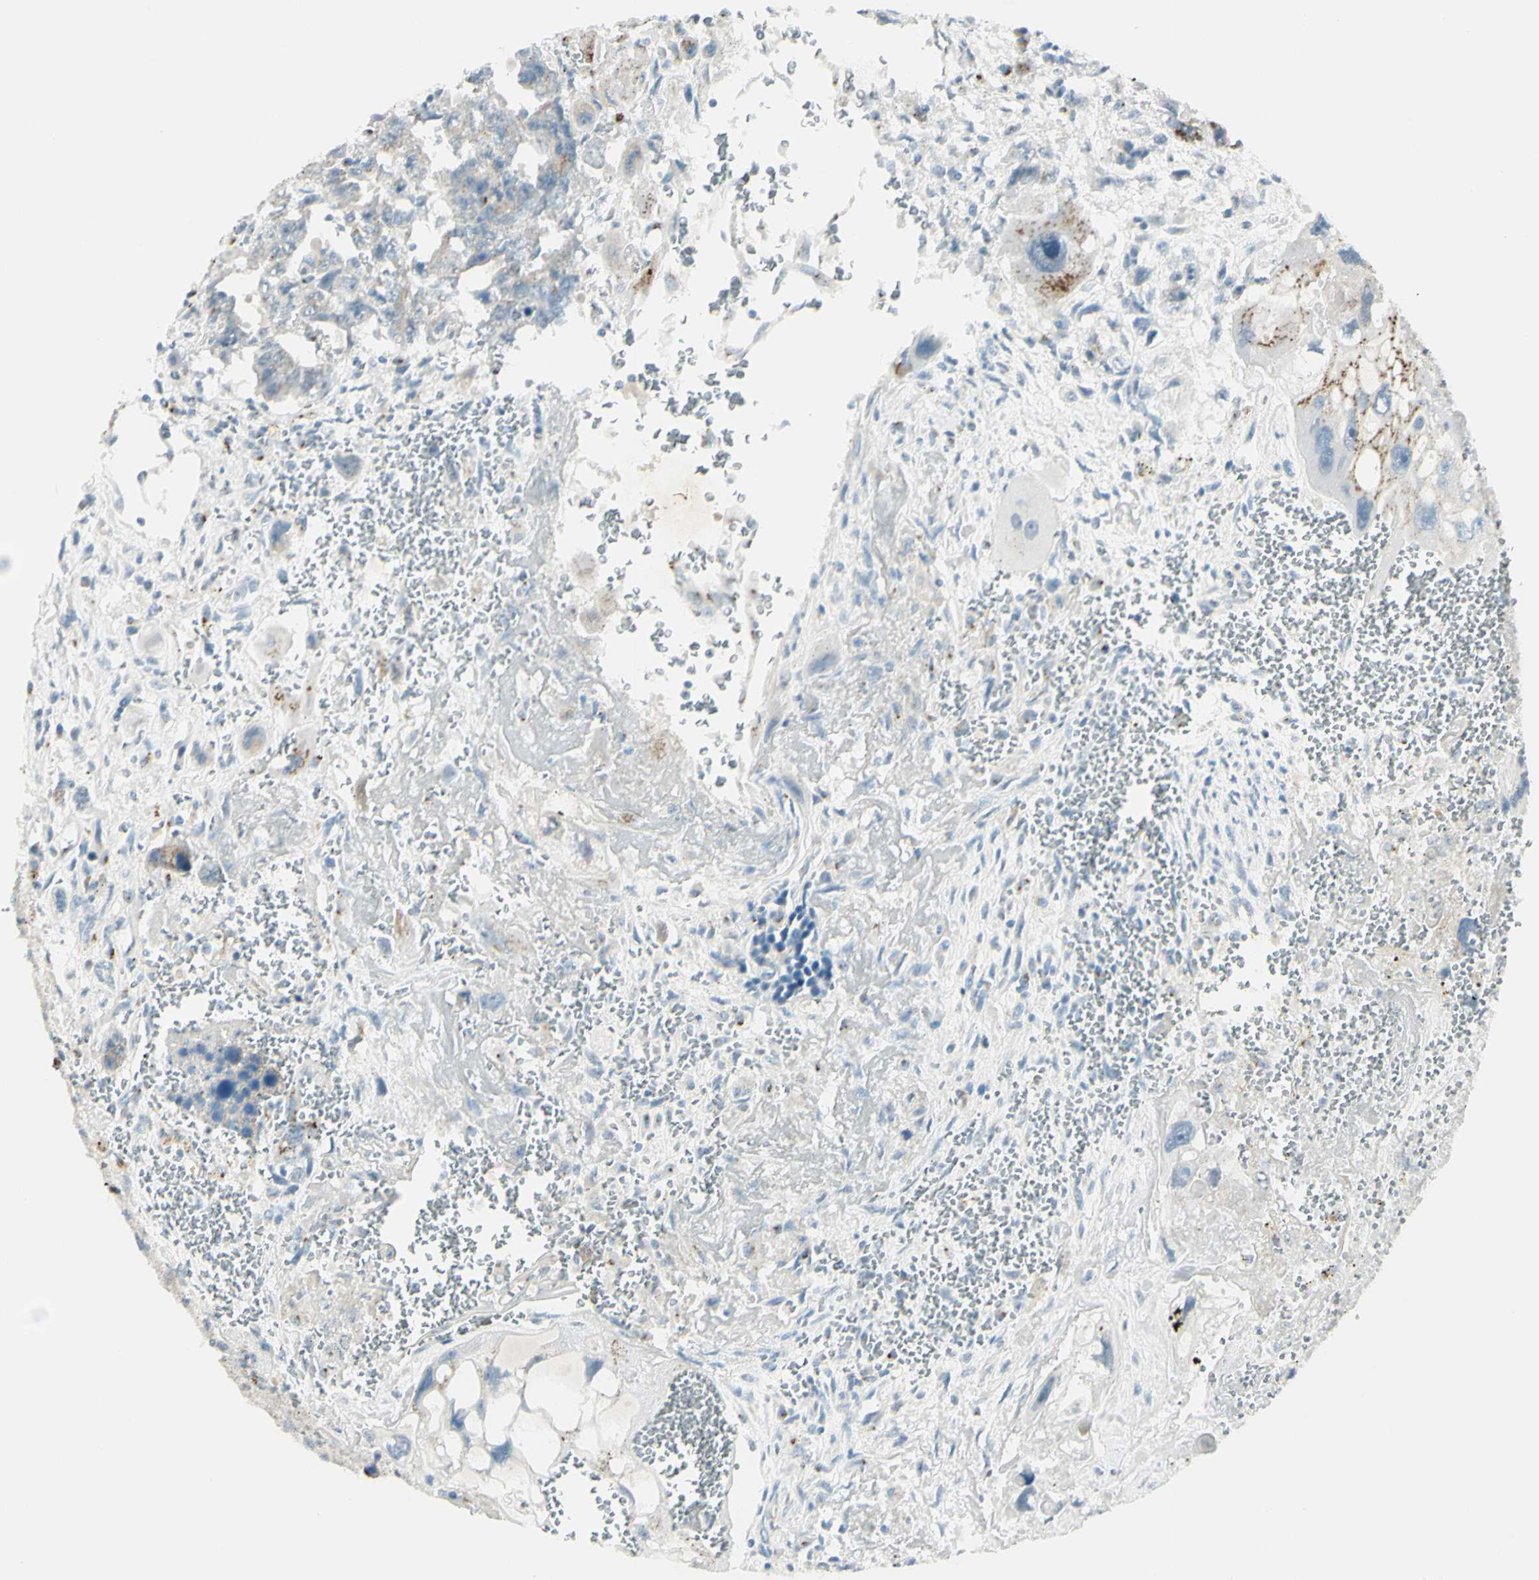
{"staining": {"intensity": "weak", "quantity": "<25%", "location": "cytoplasmic/membranous"}, "tissue": "testis cancer", "cell_type": "Tumor cells", "image_type": "cancer", "snomed": [{"axis": "morphology", "description": "Carcinoma, Embryonal, NOS"}, {"axis": "topography", "description": "Testis"}], "caption": "DAB (3,3'-diaminobenzidine) immunohistochemical staining of human testis cancer reveals no significant expression in tumor cells.", "gene": "B4GALT1", "patient": {"sex": "male", "age": 28}}